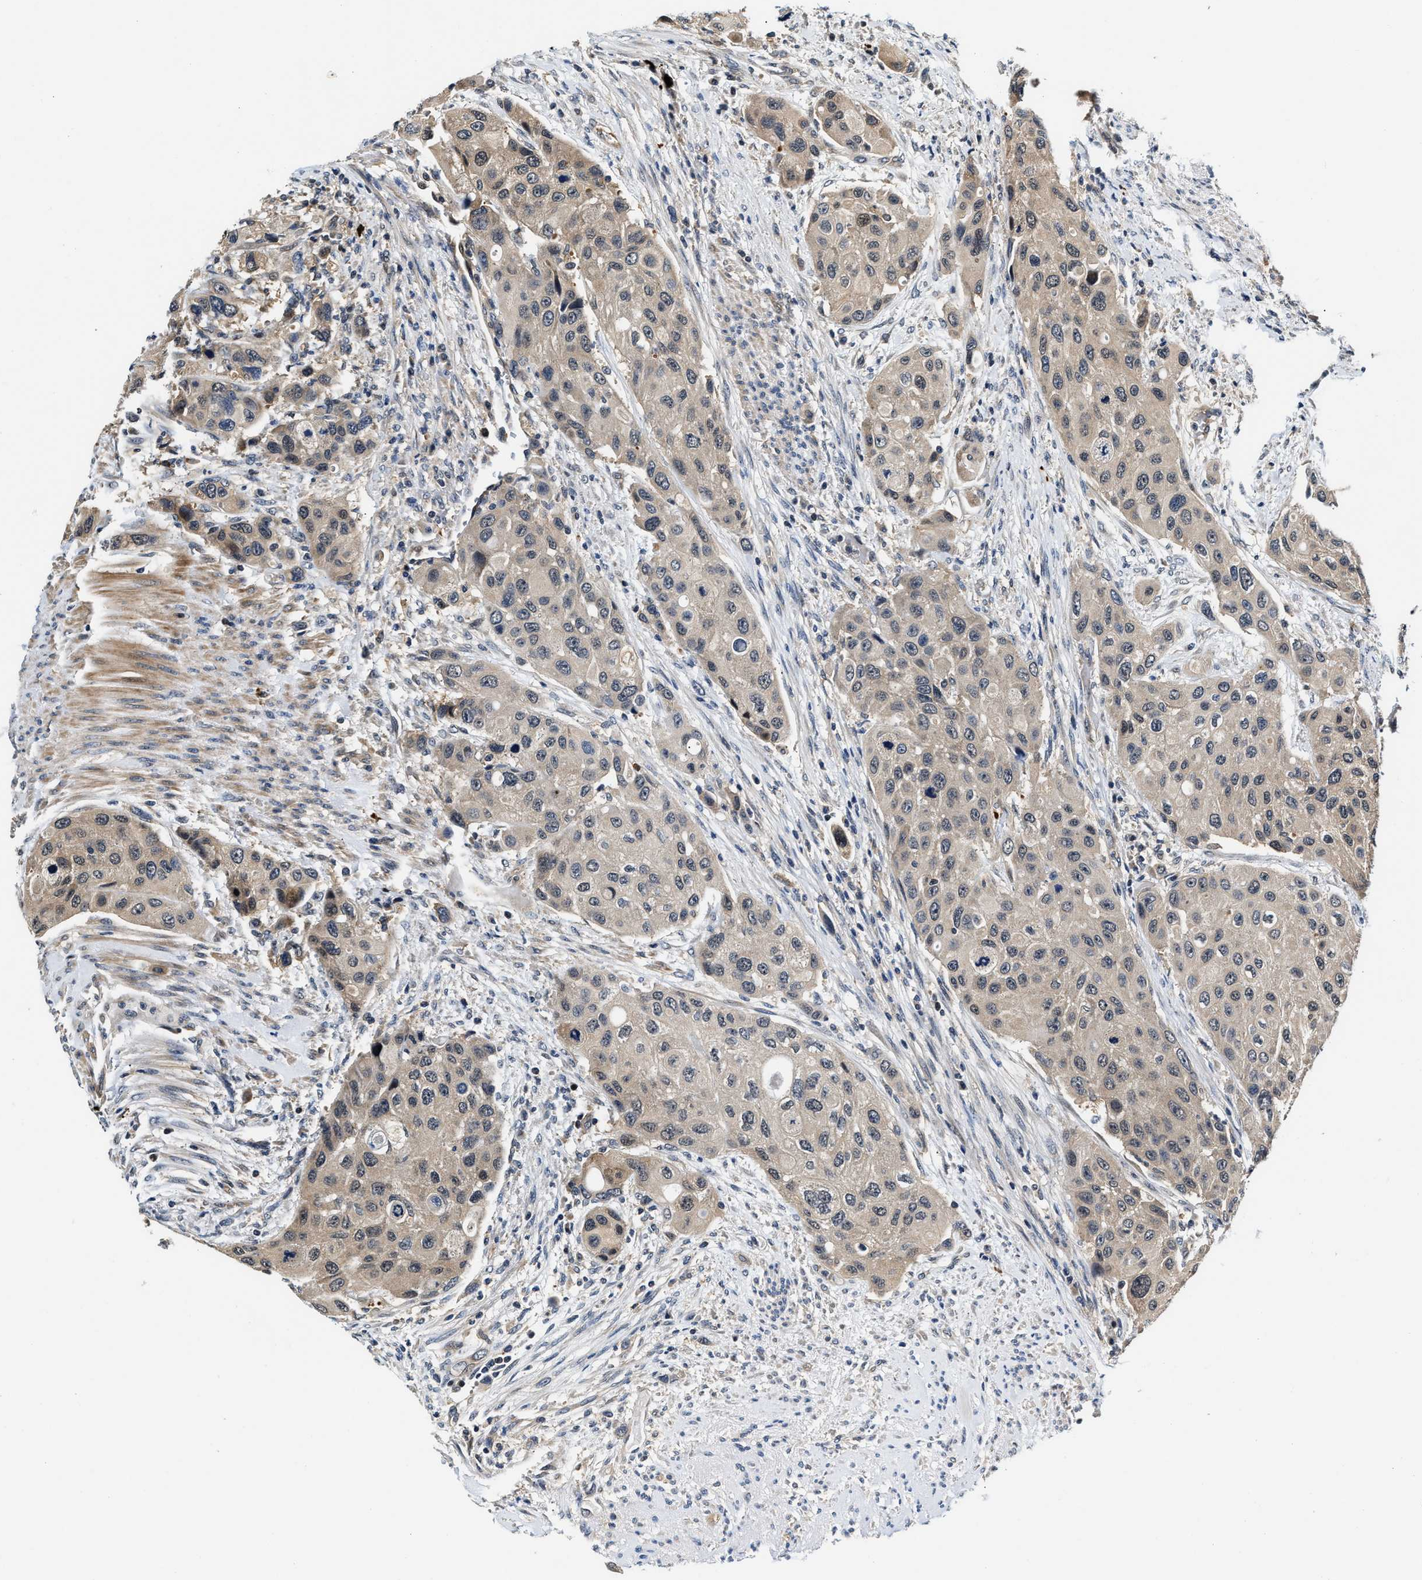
{"staining": {"intensity": "weak", "quantity": "<25%", "location": "cytoplasmic/membranous"}, "tissue": "urothelial cancer", "cell_type": "Tumor cells", "image_type": "cancer", "snomed": [{"axis": "morphology", "description": "Urothelial carcinoma, High grade"}, {"axis": "topography", "description": "Urinary bladder"}], "caption": "A high-resolution photomicrograph shows immunohistochemistry staining of urothelial cancer, which exhibits no significant staining in tumor cells. (Immunohistochemistry (ihc), brightfield microscopy, high magnification).", "gene": "TUT7", "patient": {"sex": "female", "age": 56}}